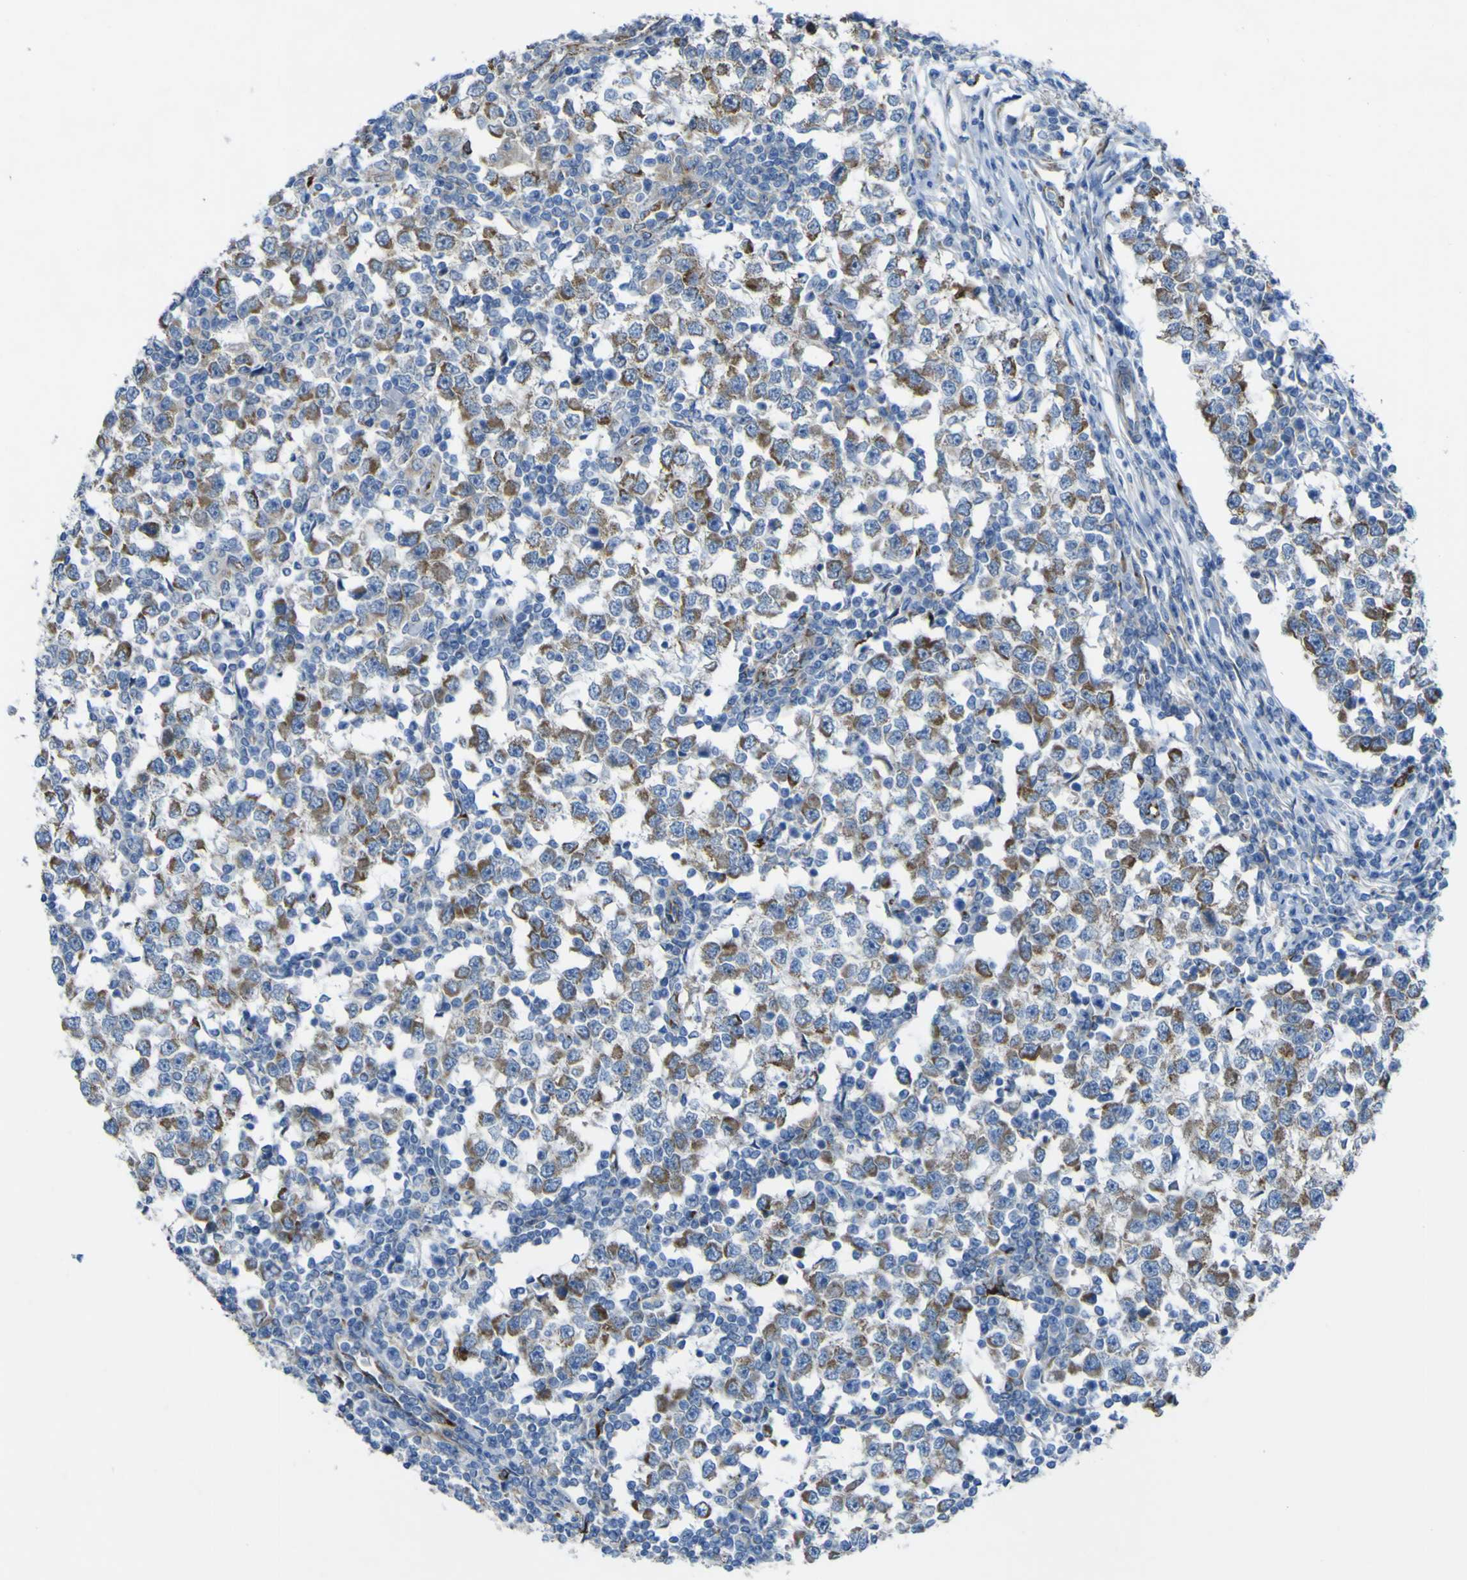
{"staining": {"intensity": "moderate", "quantity": ">75%", "location": "cytoplasmic/membranous"}, "tissue": "testis cancer", "cell_type": "Tumor cells", "image_type": "cancer", "snomed": [{"axis": "morphology", "description": "Seminoma, NOS"}, {"axis": "topography", "description": "Testis"}], "caption": "About >75% of tumor cells in testis cancer (seminoma) display moderate cytoplasmic/membranous protein expression as visualized by brown immunohistochemical staining.", "gene": "CST3", "patient": {"sex": "male", "age": 65}}